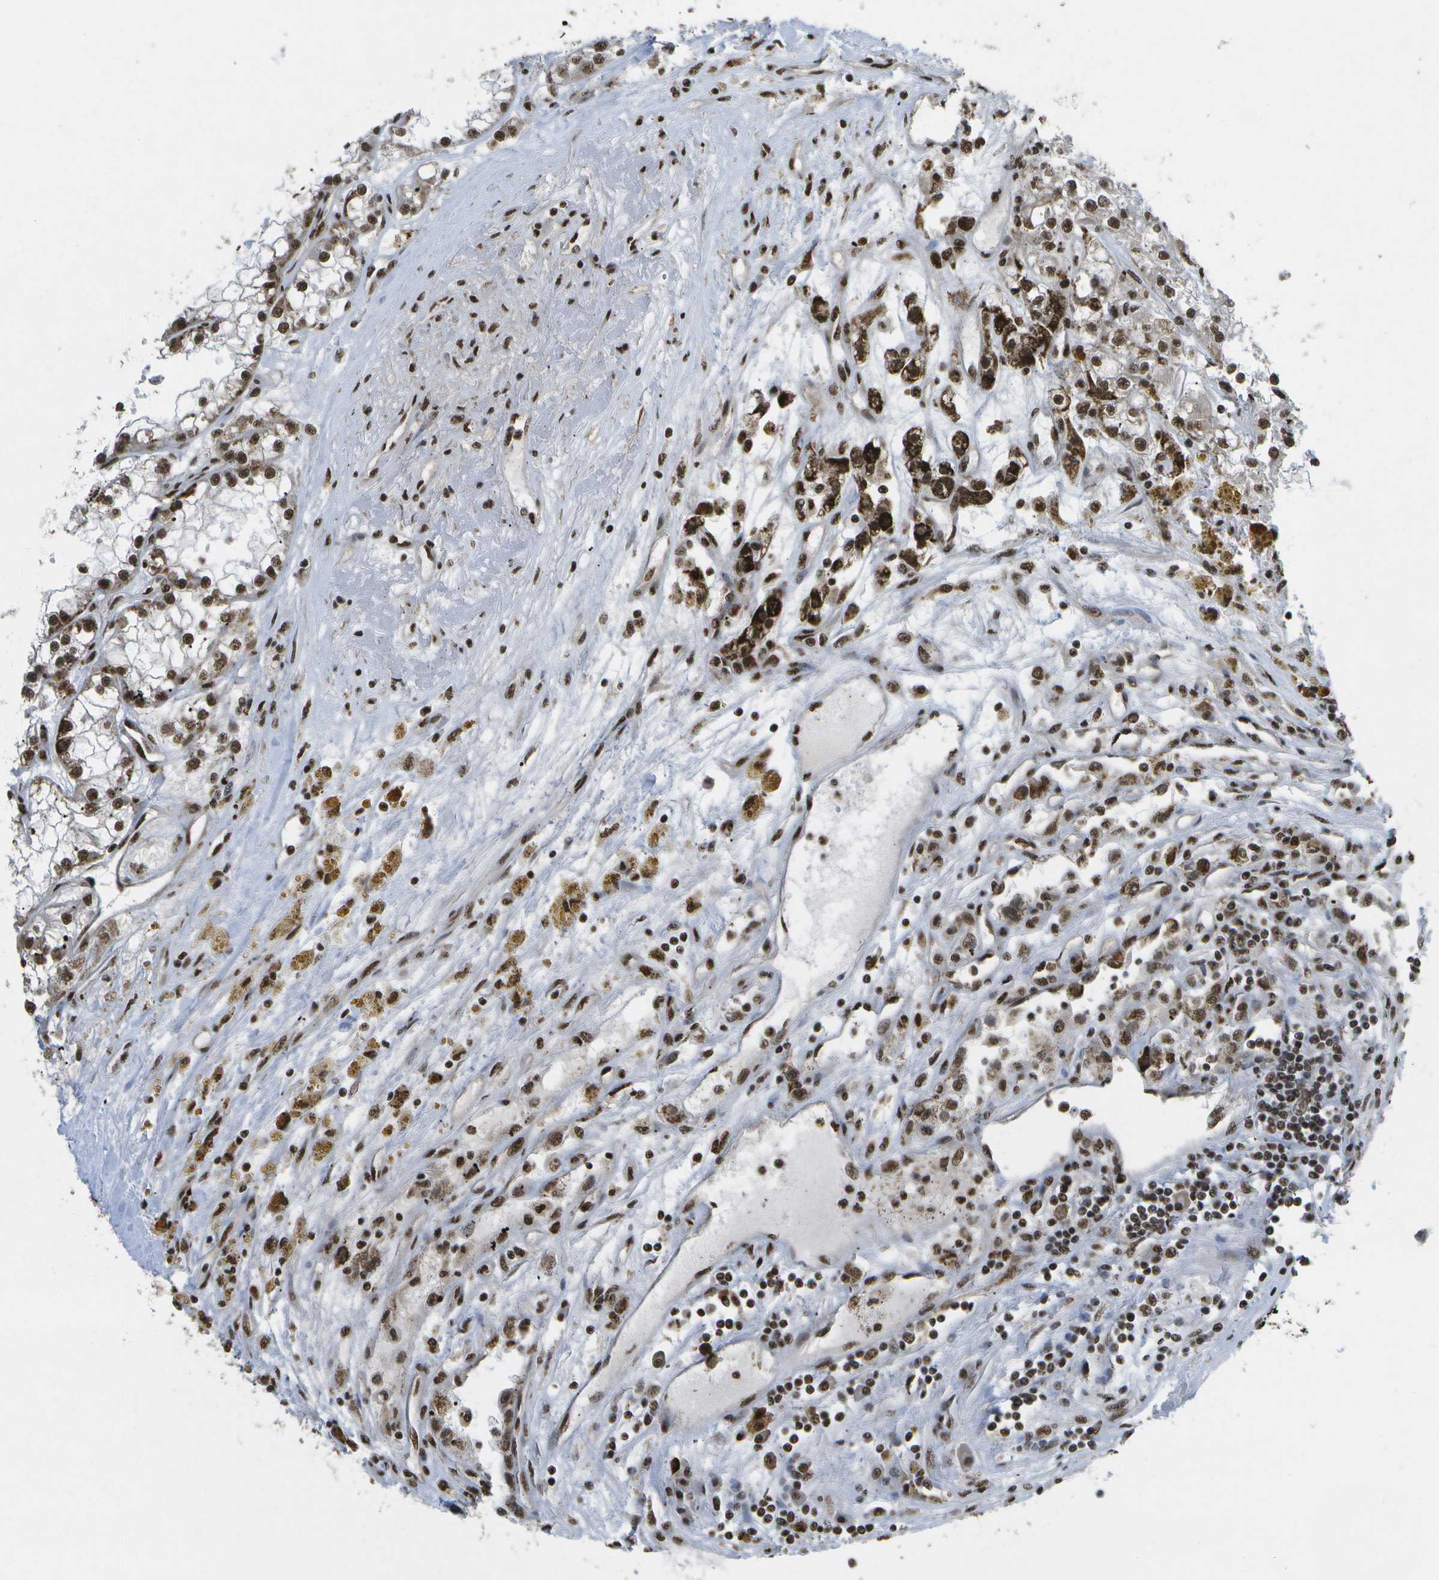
{"staining": {"intensity": "strong", "quantity": ">75%", "location": "nuclear"}, "tissue": "renal cancer", "cell_type": "Tumor cells", "image_type": "cancer", "snomed": [{"axis": "morphology", "description": "Adenocarcinoma, NOS"}, {"axis": "topography", "description": "Kidney"}], "caption": "Immunohistochemistry (IHC) image of neoplastic tissue: human adenocarcinoma (renal) stained using immunohistochemistry demonstrates high levels of strong protein expression localized specifically in the nuclear of tumor cells, appearing as a nuclear brown color.", "gene": "SPEN", "patient": {"sex": "female", "age": 52}}